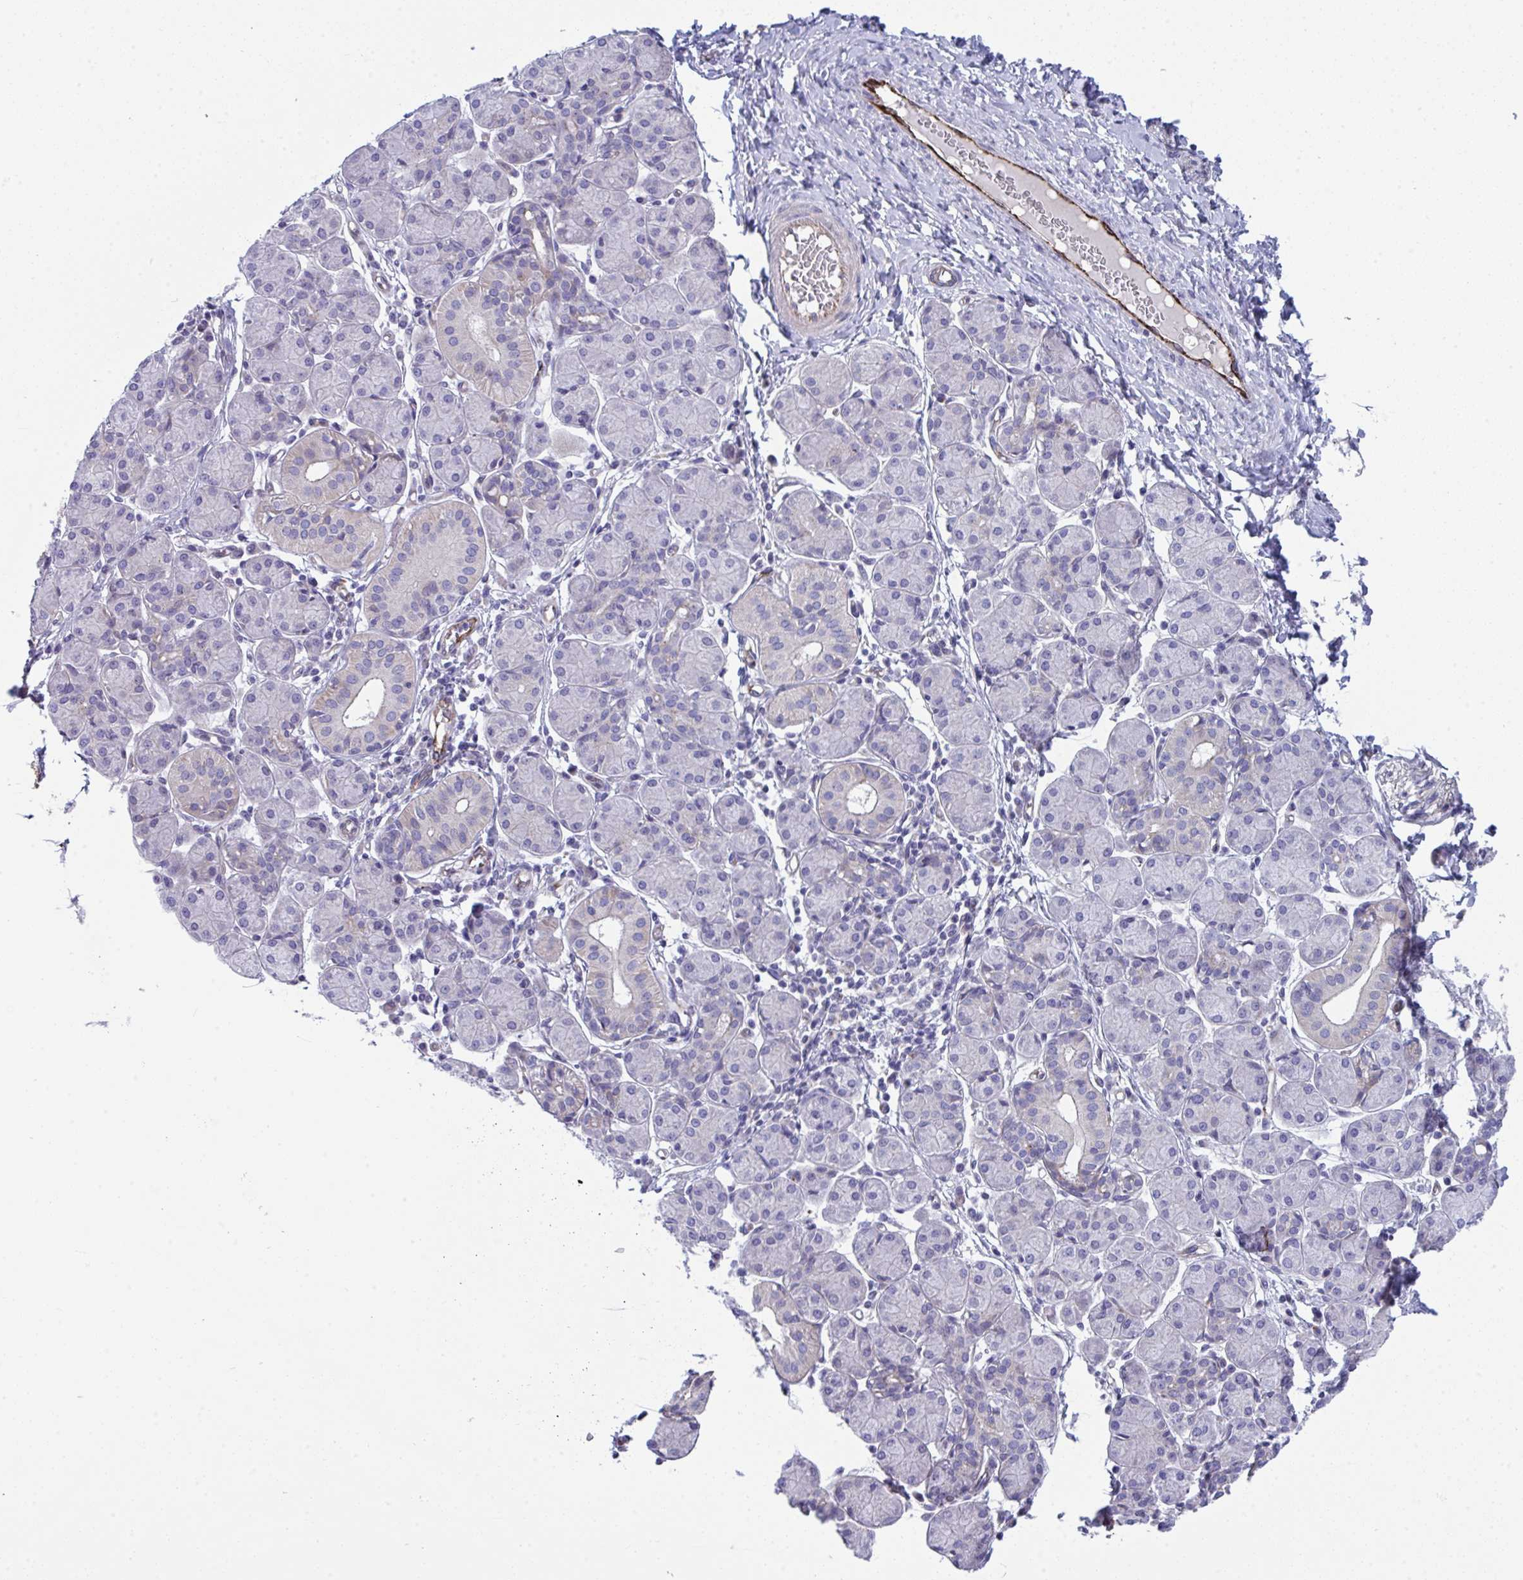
{"staining": {"intensity": "weak", "quantity": "<25%", "location": "cytoplasmic/membranous"}, "tissue": "salivary gland", "cell_type": "Glandular cells", "image_type": "normal", "snomed": [{"axis": "morphology", "description": "Normal tissue, NOS"}, {"axis": "morphology", "description": "Inflammation, NOS"}, {"axis": "topography", "description": "Lymph node"}, {"axis": "topography", "description": "Salivary gland"}], "caption": "DAB immunohistochemical staining of unremarkable human salivary gland displays no significant positivity in glandular cells. (DAB (3,3'-diaminobenzidine) IHC visualized using brightfield microscopy, high magnification).", "gene": "TOR1AIP2", "patient": {"sex": "male", "age": 3}}